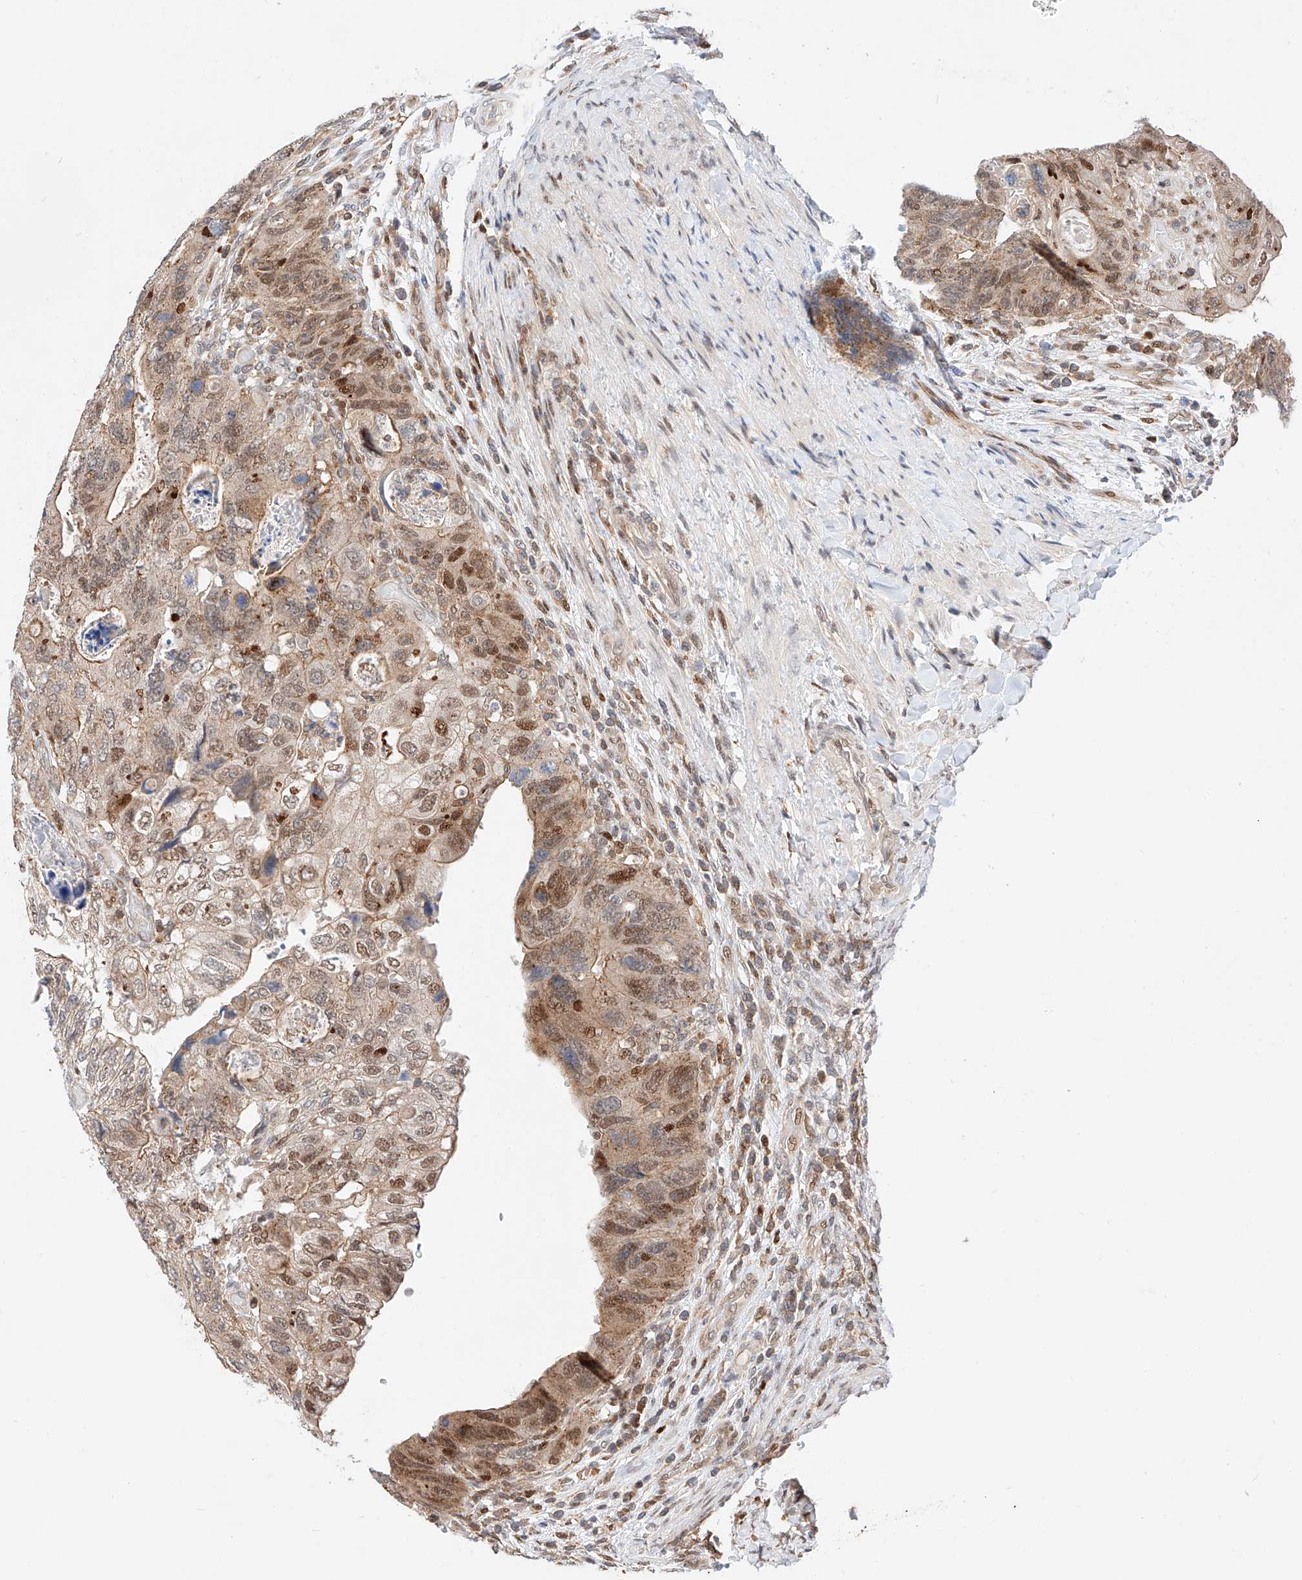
{"staining": {"intensity": "moderate", "quantity": ">75%", "location": "cytoplasmic/membranous,nuclear"}, "tissue": "colorectal cancer", "cell_type": "Tumor cells", "image_type": "cancer", "snomed": [{"axis": "morphology", "description": "Adenocarcinoma, NOS"}, {"axis": "topography", "description": "Rectum"}], "caption": "Immunohistochemical staining of human adenocarcinoma (colorectal) displays medium levels of moderate cytoplasmic/membranous and nuclear positivity in about >75% of tumor cells. (Stains: DAB (3,3'-diaminobenzidine) in brown, nuclei in blue, Microscopy: brightfield microscopy at high magnification).", "gene": "HDAC9", "patient": {"sex": "male", "age": 59}}